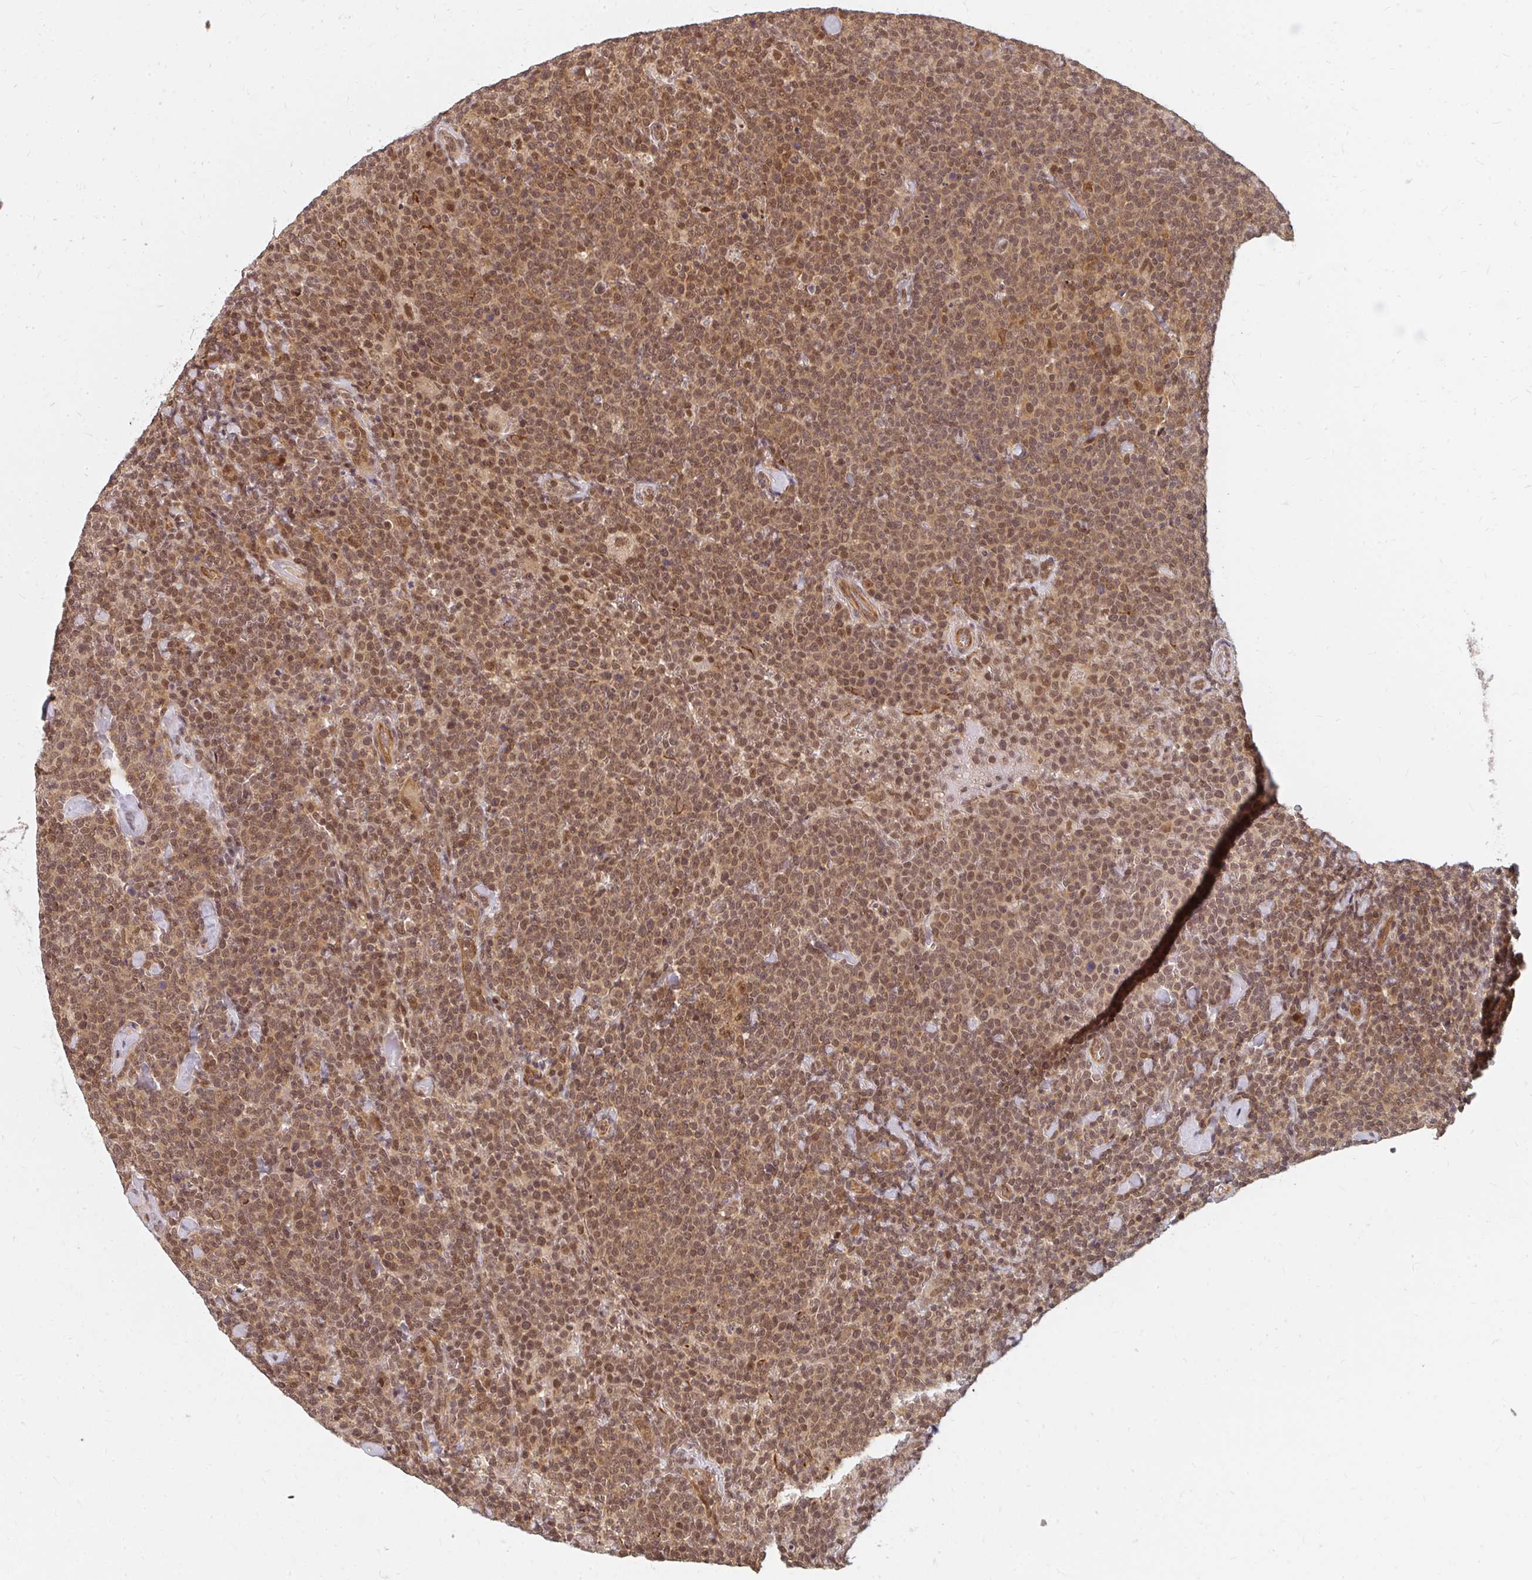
{"staining": {"intensity": "moderate", "quantity": ">75%", "location": "cytoplasmic/membranous,nuclear"}, "tissue": "lymphoma", "cell_type": "Tumor cells", "image_type": "cancer", "snomed": [{"axis": "morphology", "description": "Malignant lymphoma, non-Hodgkin's type, High grade"}, {"axis": "topography", "description": "Lymph node"}], "caption": "Tumor cells reveal medium levels of moderate cytoplasmic/membranous and nuclear expression in about >75% of cells in human lymphoma. Immunohistochemistry stains the protein of interest in brown and the nuclei are stained blue.", "gene": "GTF3C6", "patient": {"sex": "male", "age": 61}}